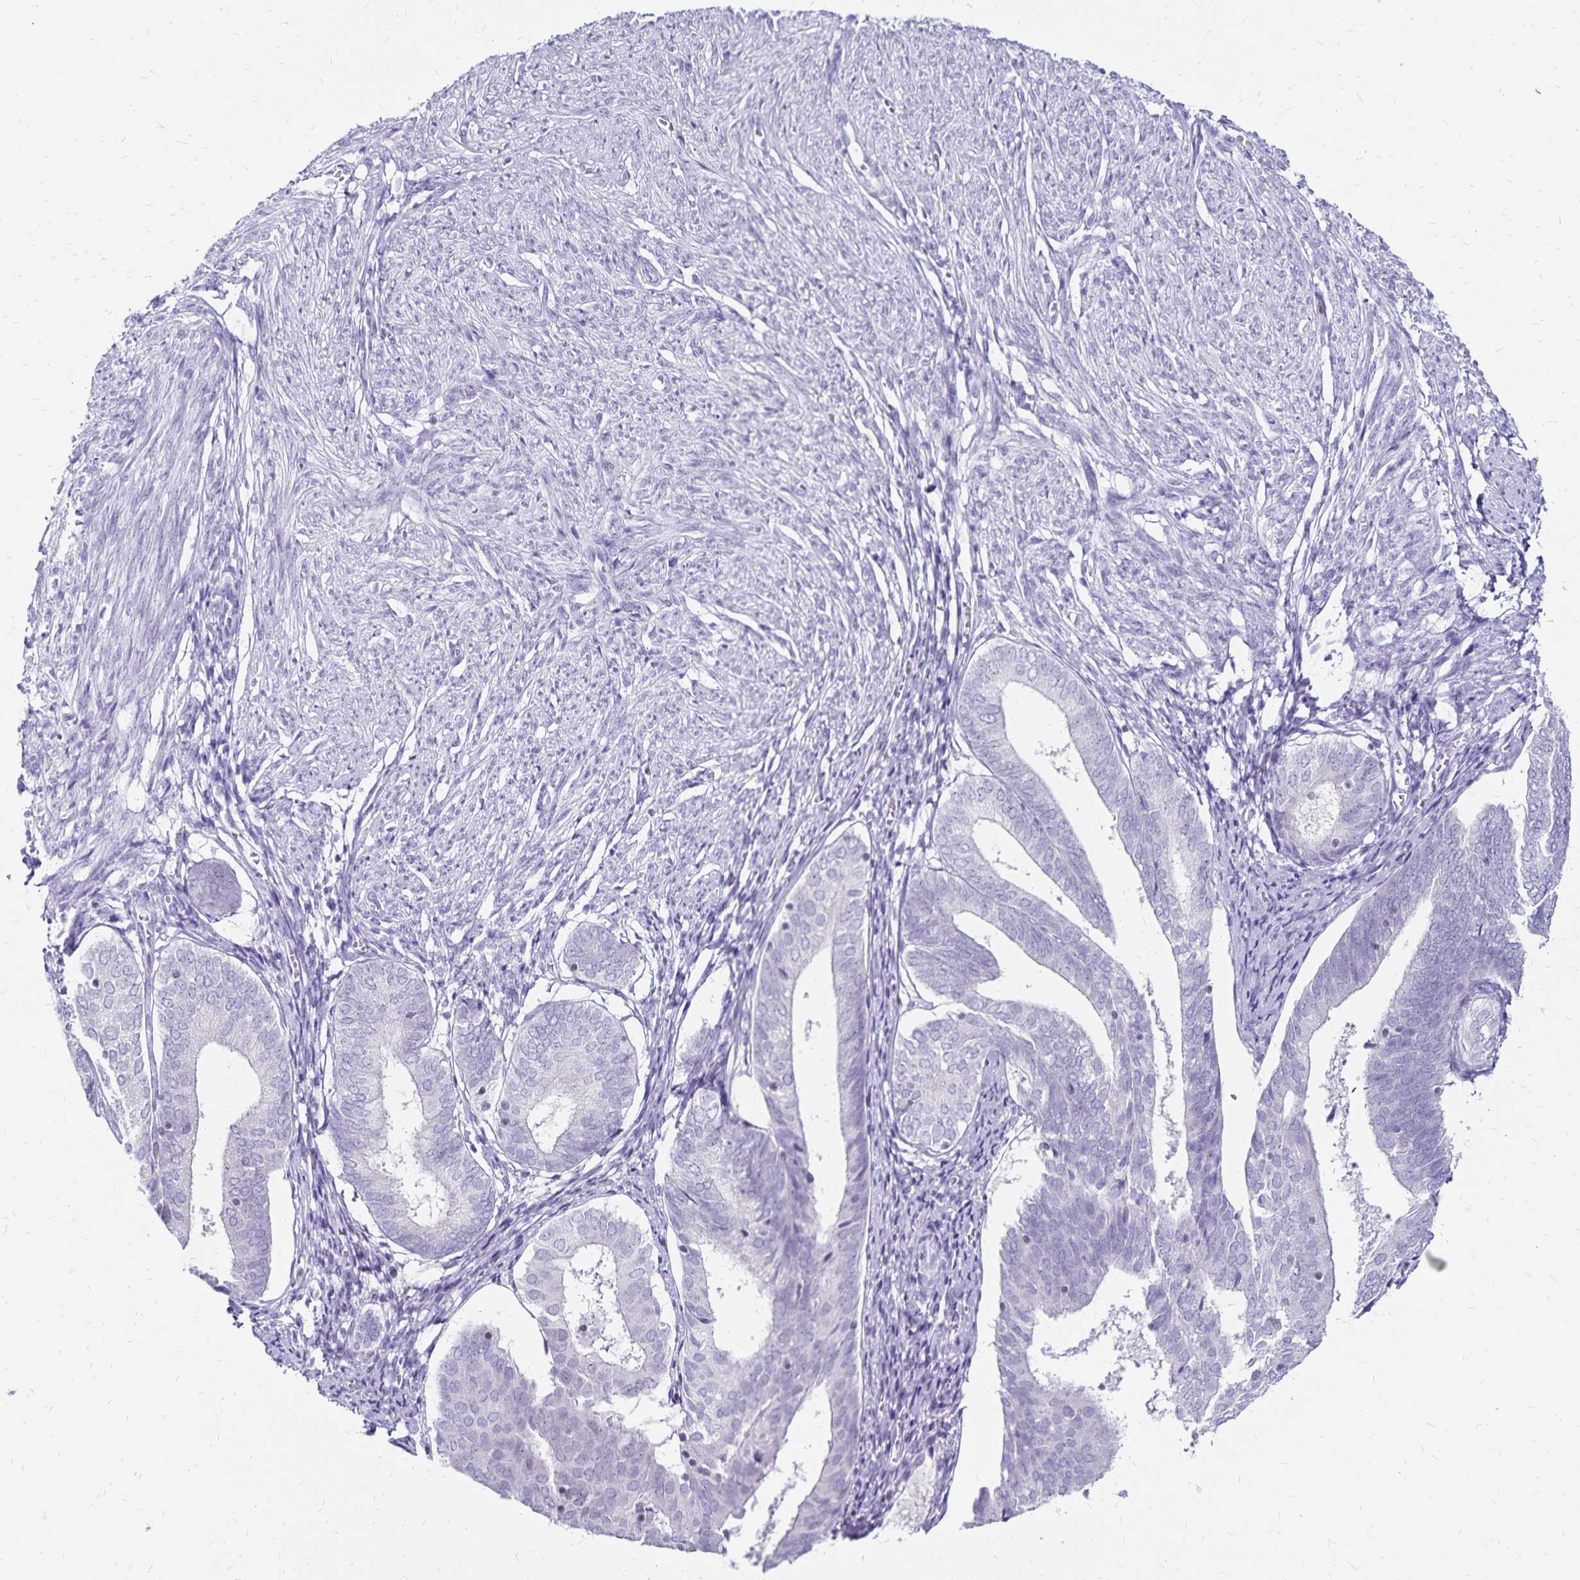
{"staining": {"intensity": "negative", "quantity": "none", "location": "none"}, "tissue": "endometrium", "cell_type": "Cells in endometrial stroma", "image_type": "normal", "snomed": [{"axis": "morphology", "description": "Normal tissue, NOS"}, {"axis": "topography", "description": "Endometrium"}], "caption": "Cells in endometrial stroma show no significant protein positivity in normal endometrium.", "gene": "IKZF1", "patient": {"sex": "female", "age": 50}}